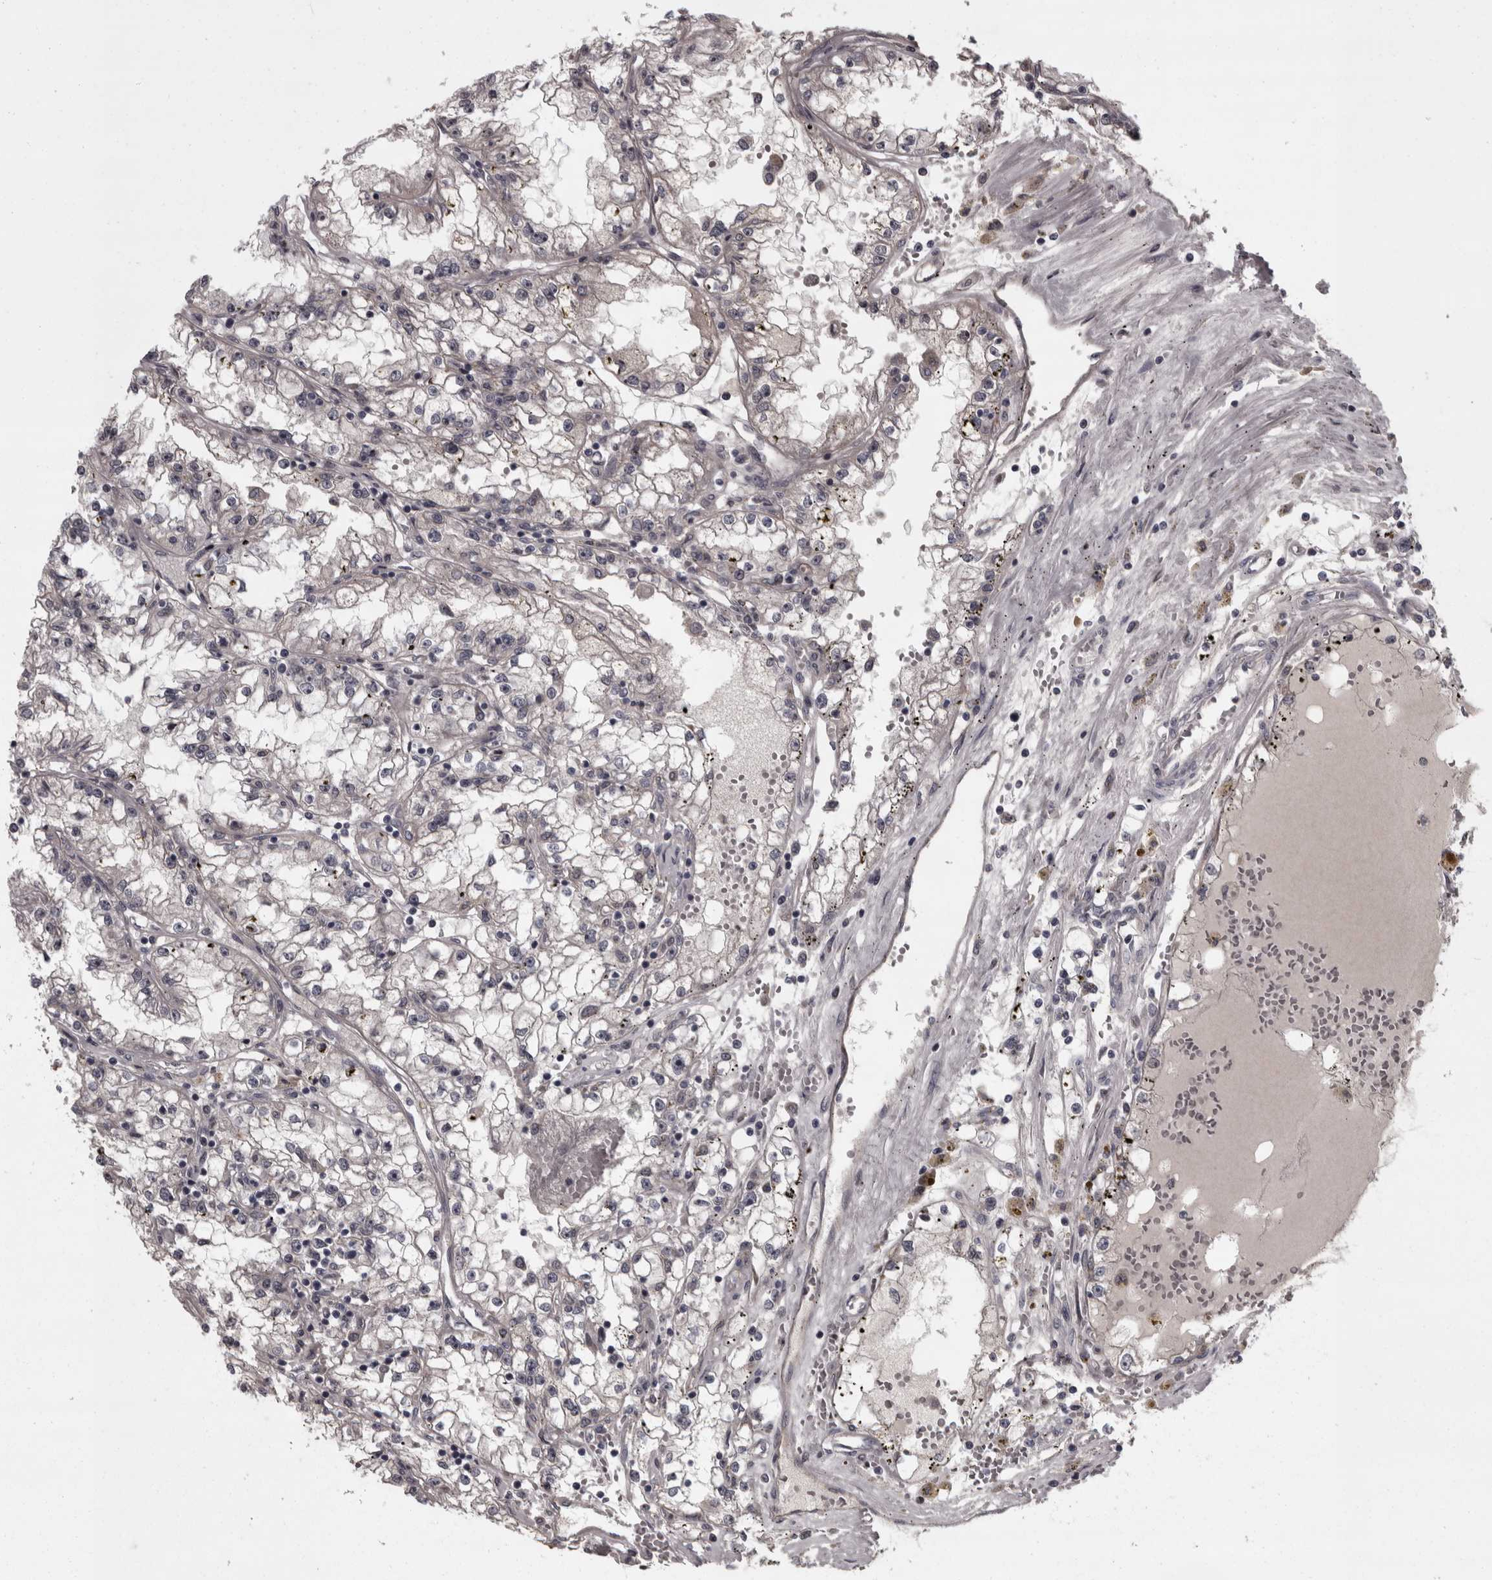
{"staining": {"intensity": "negative", "quantity": "none", "location": "none"}, "tissue": "renal cancer", "cell_type": "Tumor cells", "image_type": "cancer", "snomed": [{"axis": "morphology", "description": "Adenocarcinoma, NOS"}, {"axis": "topography", "description": "Kidney"}], "caption": "The photomicrograph demonstrates no significant positivity in tumor cells of renal adenocarcinoma. (Stains: DAB (3,3'-diaminobenzidine) immunohistochemistry with hematoxylin counter stain, Microscopy: brightfield microscopy at high magnification).", "gene": "PCDH17", "patient": {"sex": "male", "age": 56}}